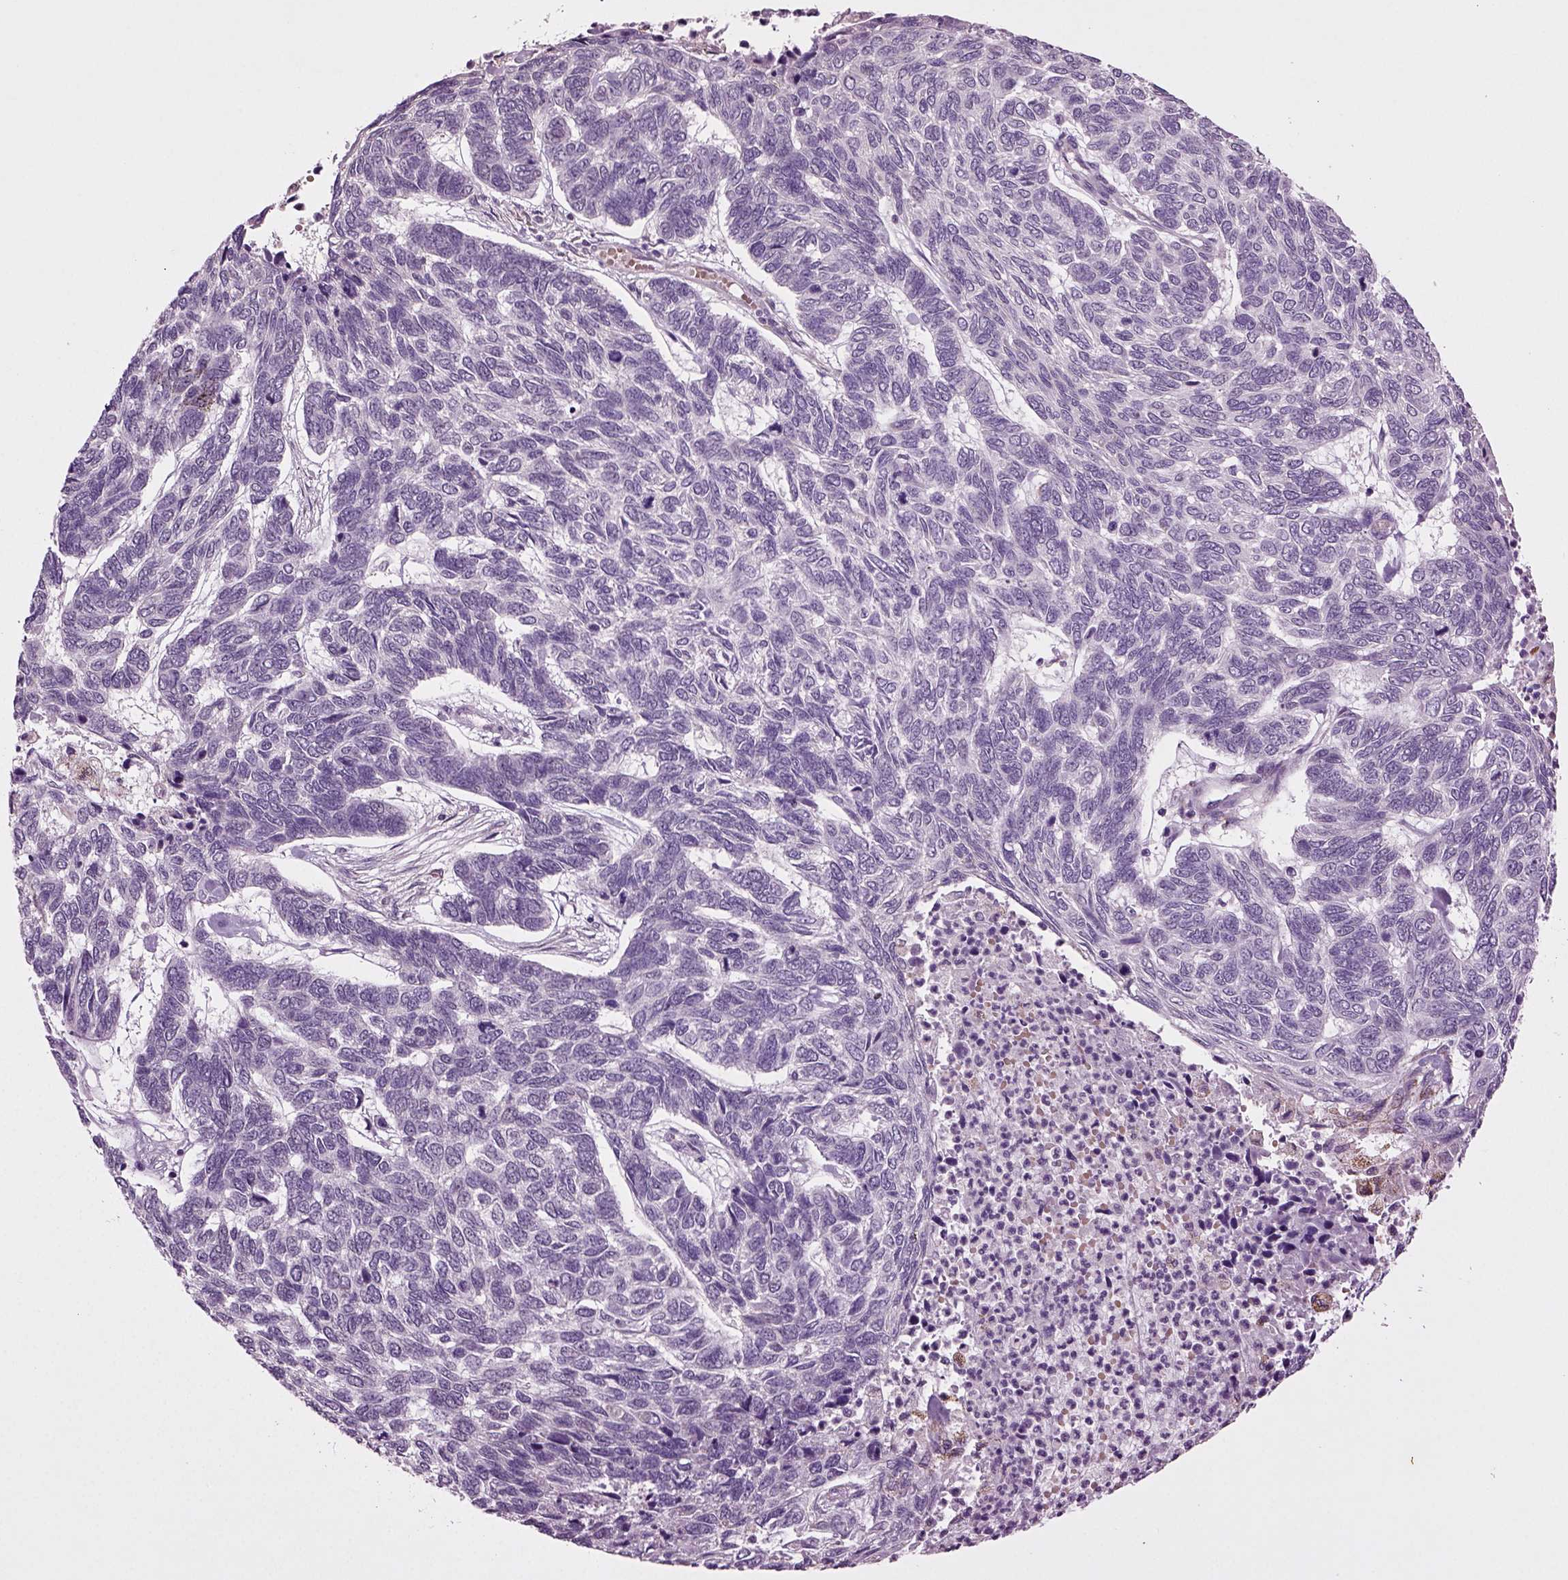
{"staining": {"intensity": "negative", "quantity": "none", "location": "none"}, "tissue": "skin cancer", "cell_type": "Tumor cells", "image_type": "cancer", "snomed": [{"axis": "morphology", "description": "Basal cell carcinoma"}, {"axis": "topography", "description": "Skin"}], "caption": "Skin cancer was stained to show a protein in brown. There is no significant positivity in tumor cells.", "gene": "SLC17A6", "patient": {"sex": "female", "age": 65}}